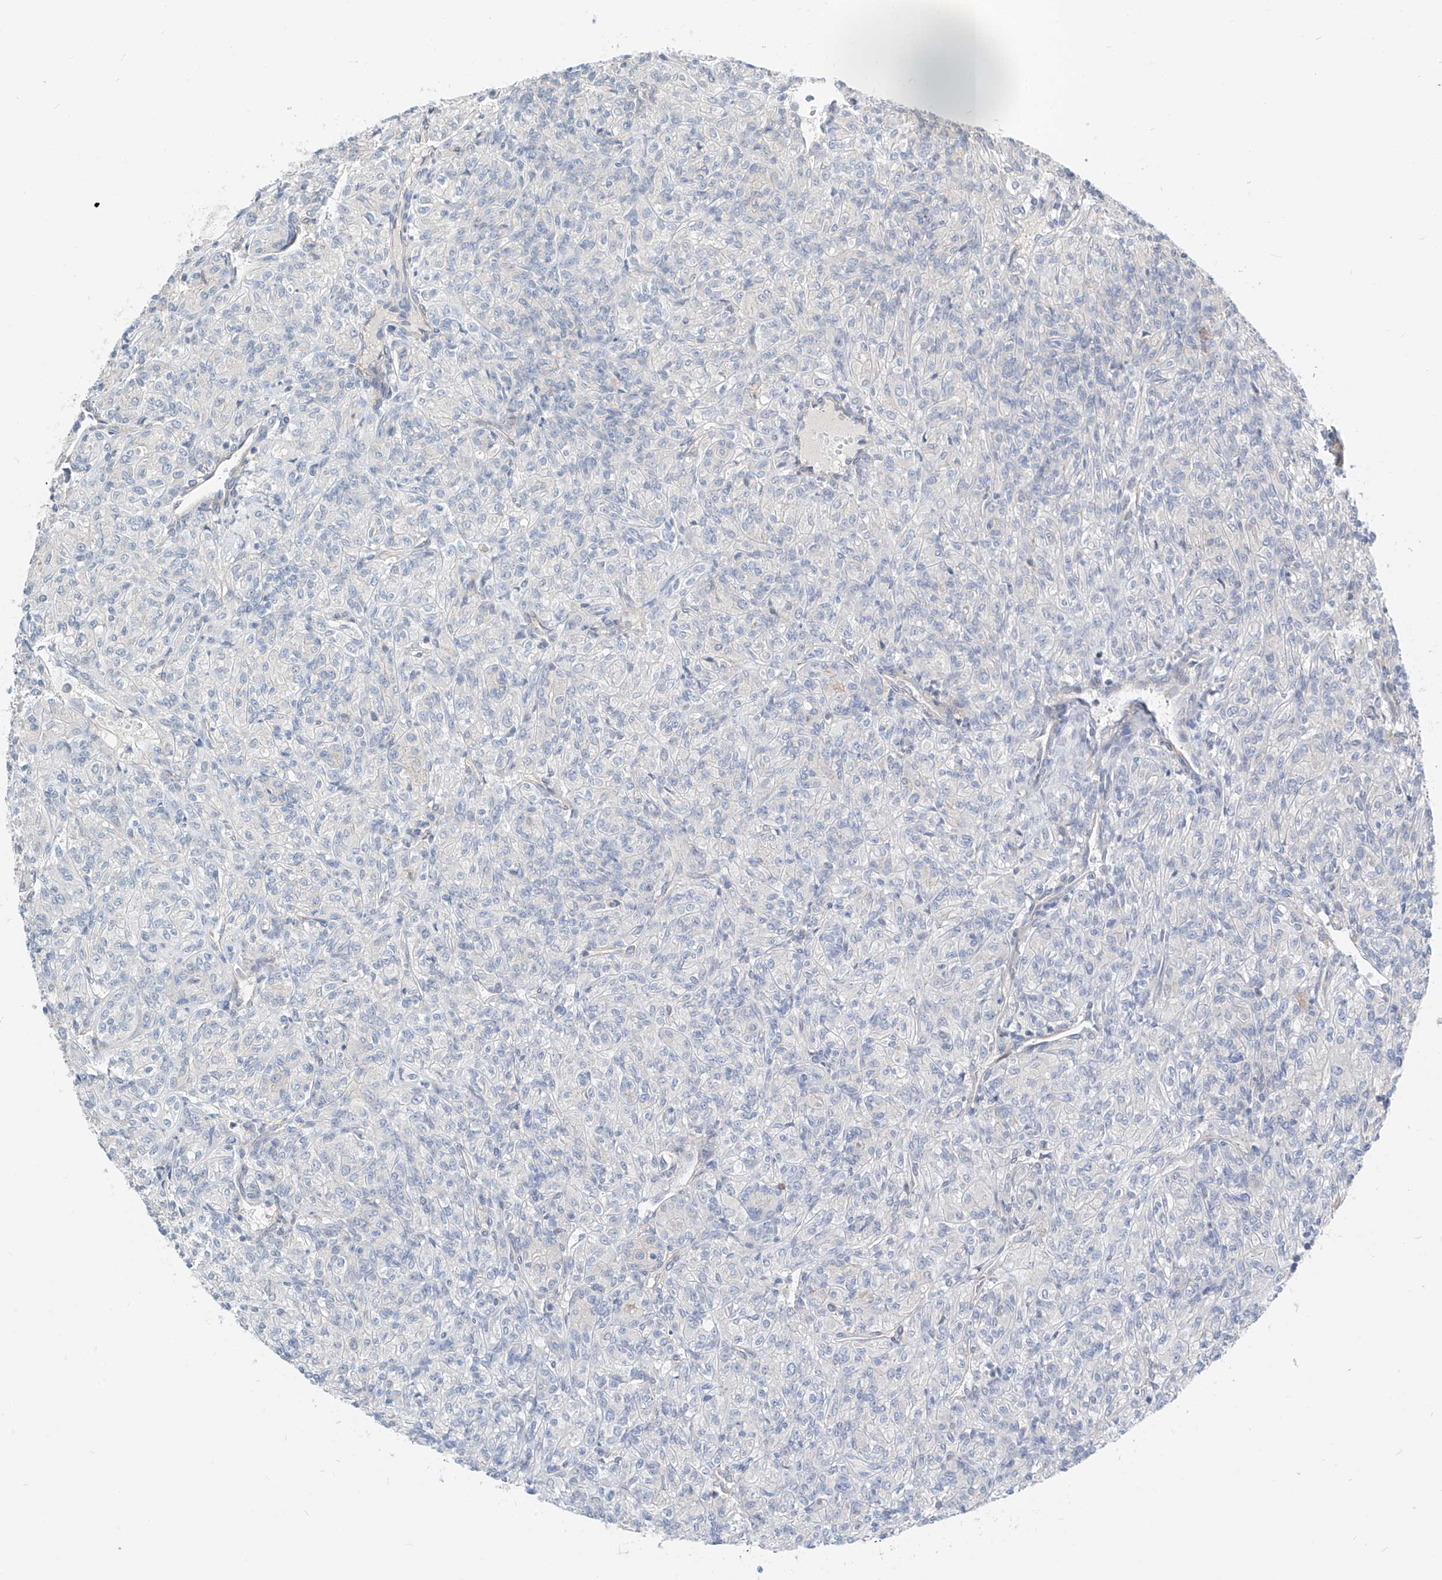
{"staining": {"intensity": "negative", "quantity": "none", "location": "none"}, "tissue": "renal cancer", "cell_type": "Tumor cells", "image_type": "cancer", "snomed": [{"axis": "morphology", "description": "Adenocarcinoma, NOS"}, {"axis": "topography", "description": "Kidney"}], "caption": "IHC image of neoplastic tissue: human renal adenocarcinoma stained with DAB exhibits no significant protein staining in tumor cells.", "gene": "ABLIM2", "patient": {"sex": "male", "age": 77}}